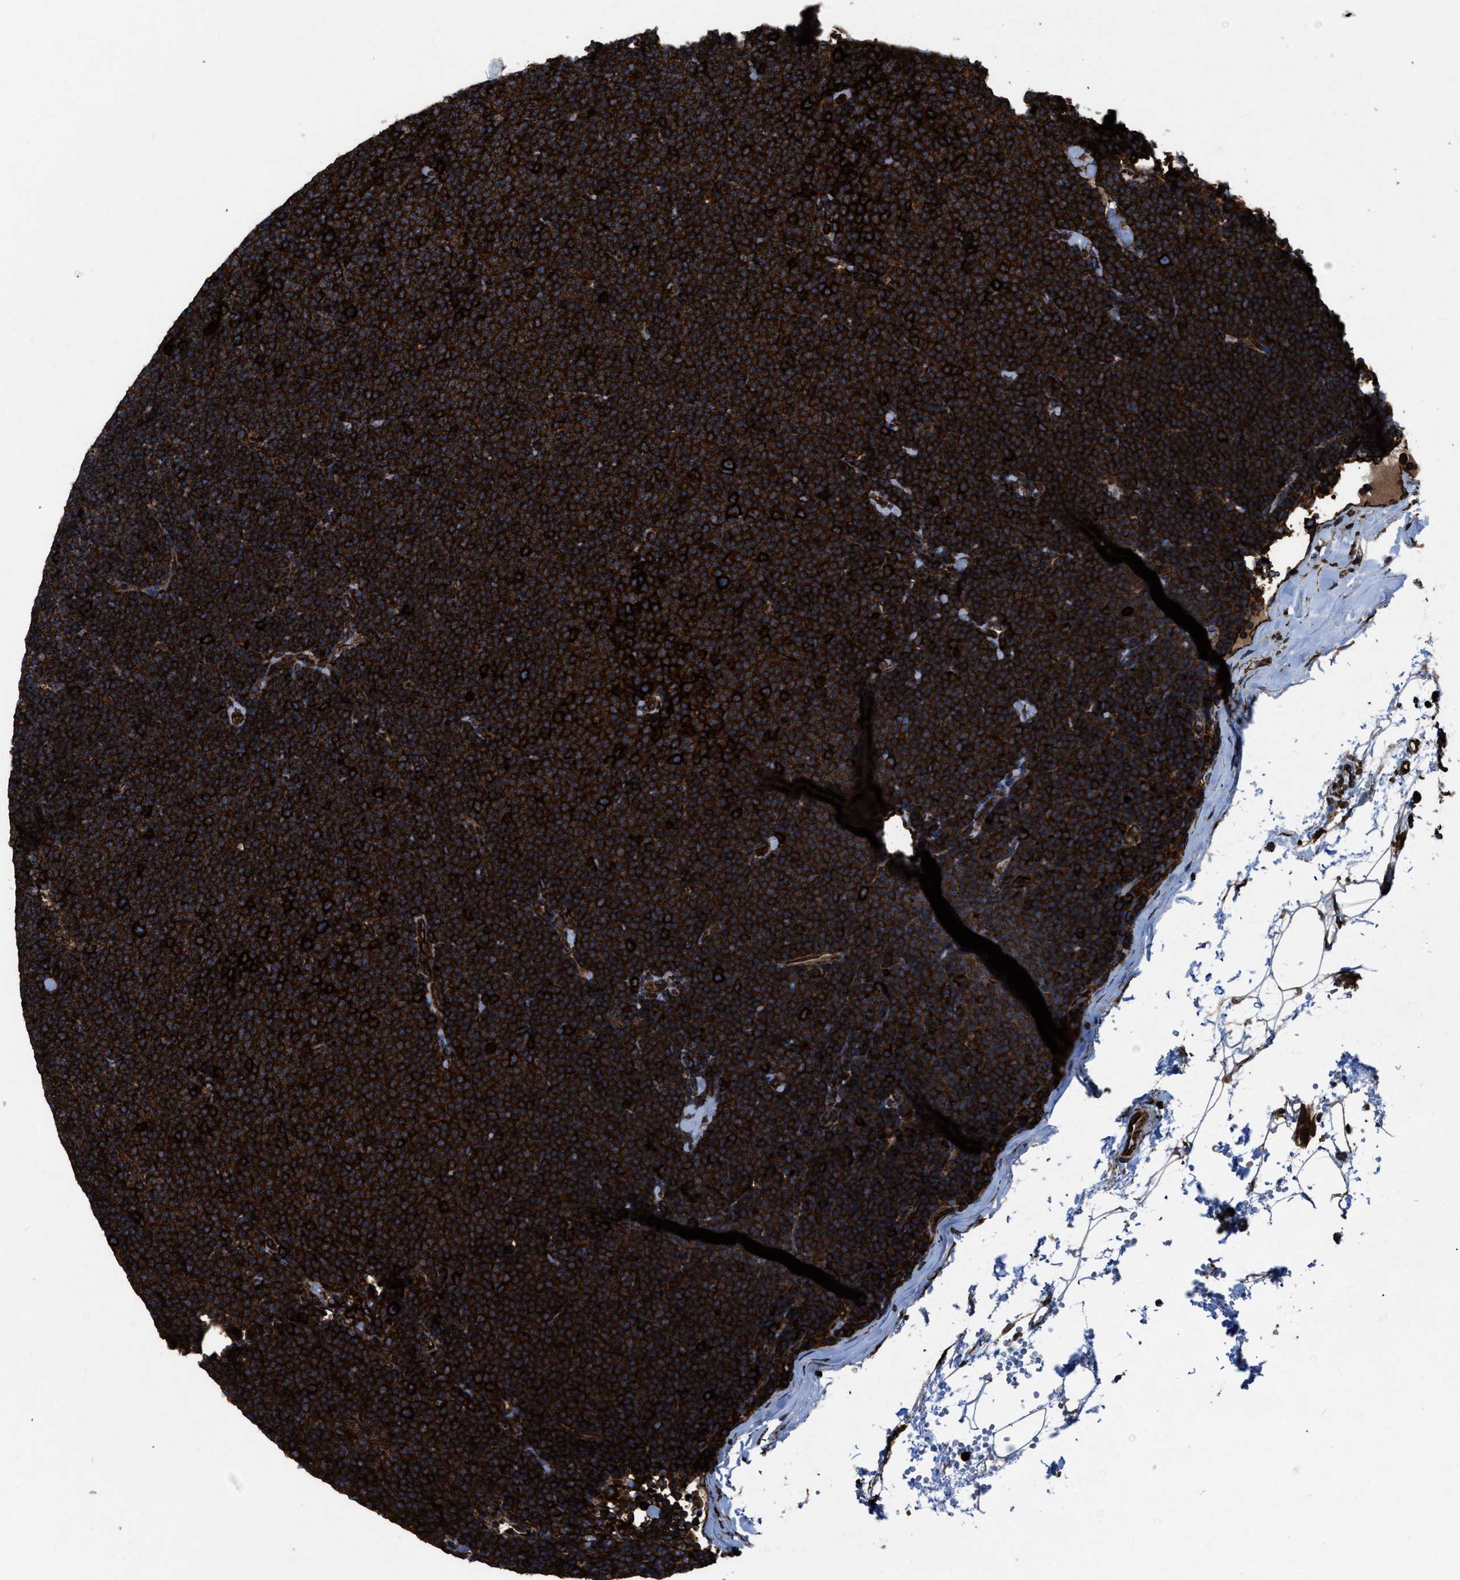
{"staining": {"intensity": "strong", "quantity": ">75%", "location": "cytoplasmic/membranous"}, "tissue": "lymphoma", "cell_type": "Tumor cells", "image_type": "cancer", "snomed": [{"axis": "morphology", "description": "Malignant lymphoma, non-Hodgkin's type, Low grade"}, {"axis": "topography", "description": "Lymph node"}], "caption": "Immunohistochemistry (IHC) photomicrograph of neoplastic tissue: malignant lymphoma, non-Hodgkin's type (low-grade) stained using immunohistochemistry (IHC) displays high levels of strong protein expression localized specifically in the cytoplasmic/membranous of tumor cells, appearing as a cytoplasmic/membranous brown color.", "gene": "CAPRIN1", "patient": {"sex": "female", "age": 53}}